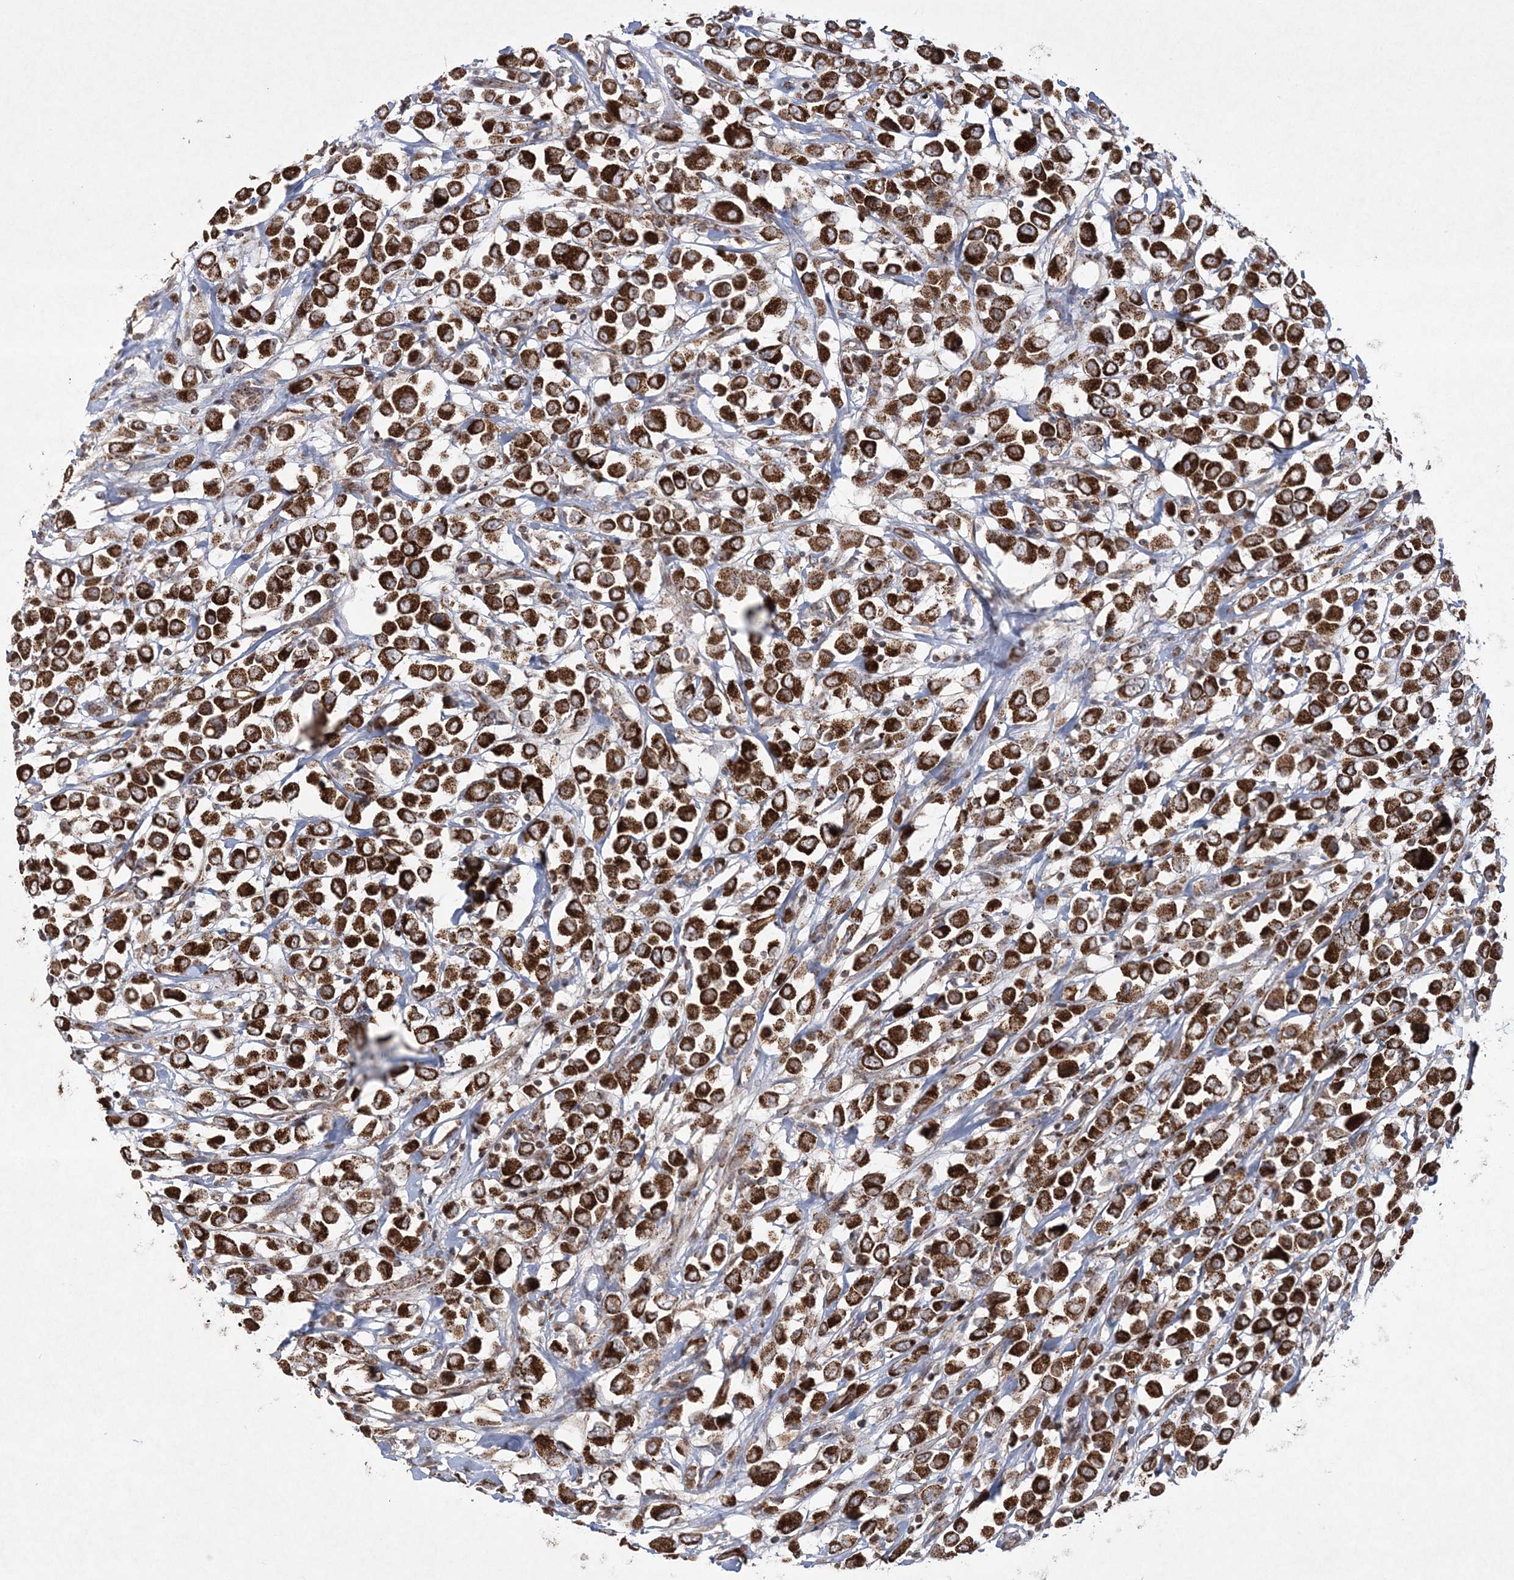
{"staining": {"intensity": "strong", "quantity": ">75%", "location": "cytoplasmic/membranous"}, "tissue": "breast cancer", "cell_type": "Tumor cells", "image_type": "cancer", "snomed": [{"axis": "morphology", "description": "Duct carcinoma"}, {"axis": "topography", "description": "Breast"}], "caption": "High-magnification brightfield microscopy of intraductal carcinoma (breast) stained with DAB (brown) and counterstained with hematoxylin (blue). tumor cells exhibit strong cytoplasmic/membranous expression is seen in approximately>75% of cells.", "gene": "LRPPRC", "patient": {"sex": "female", "age": 61}}